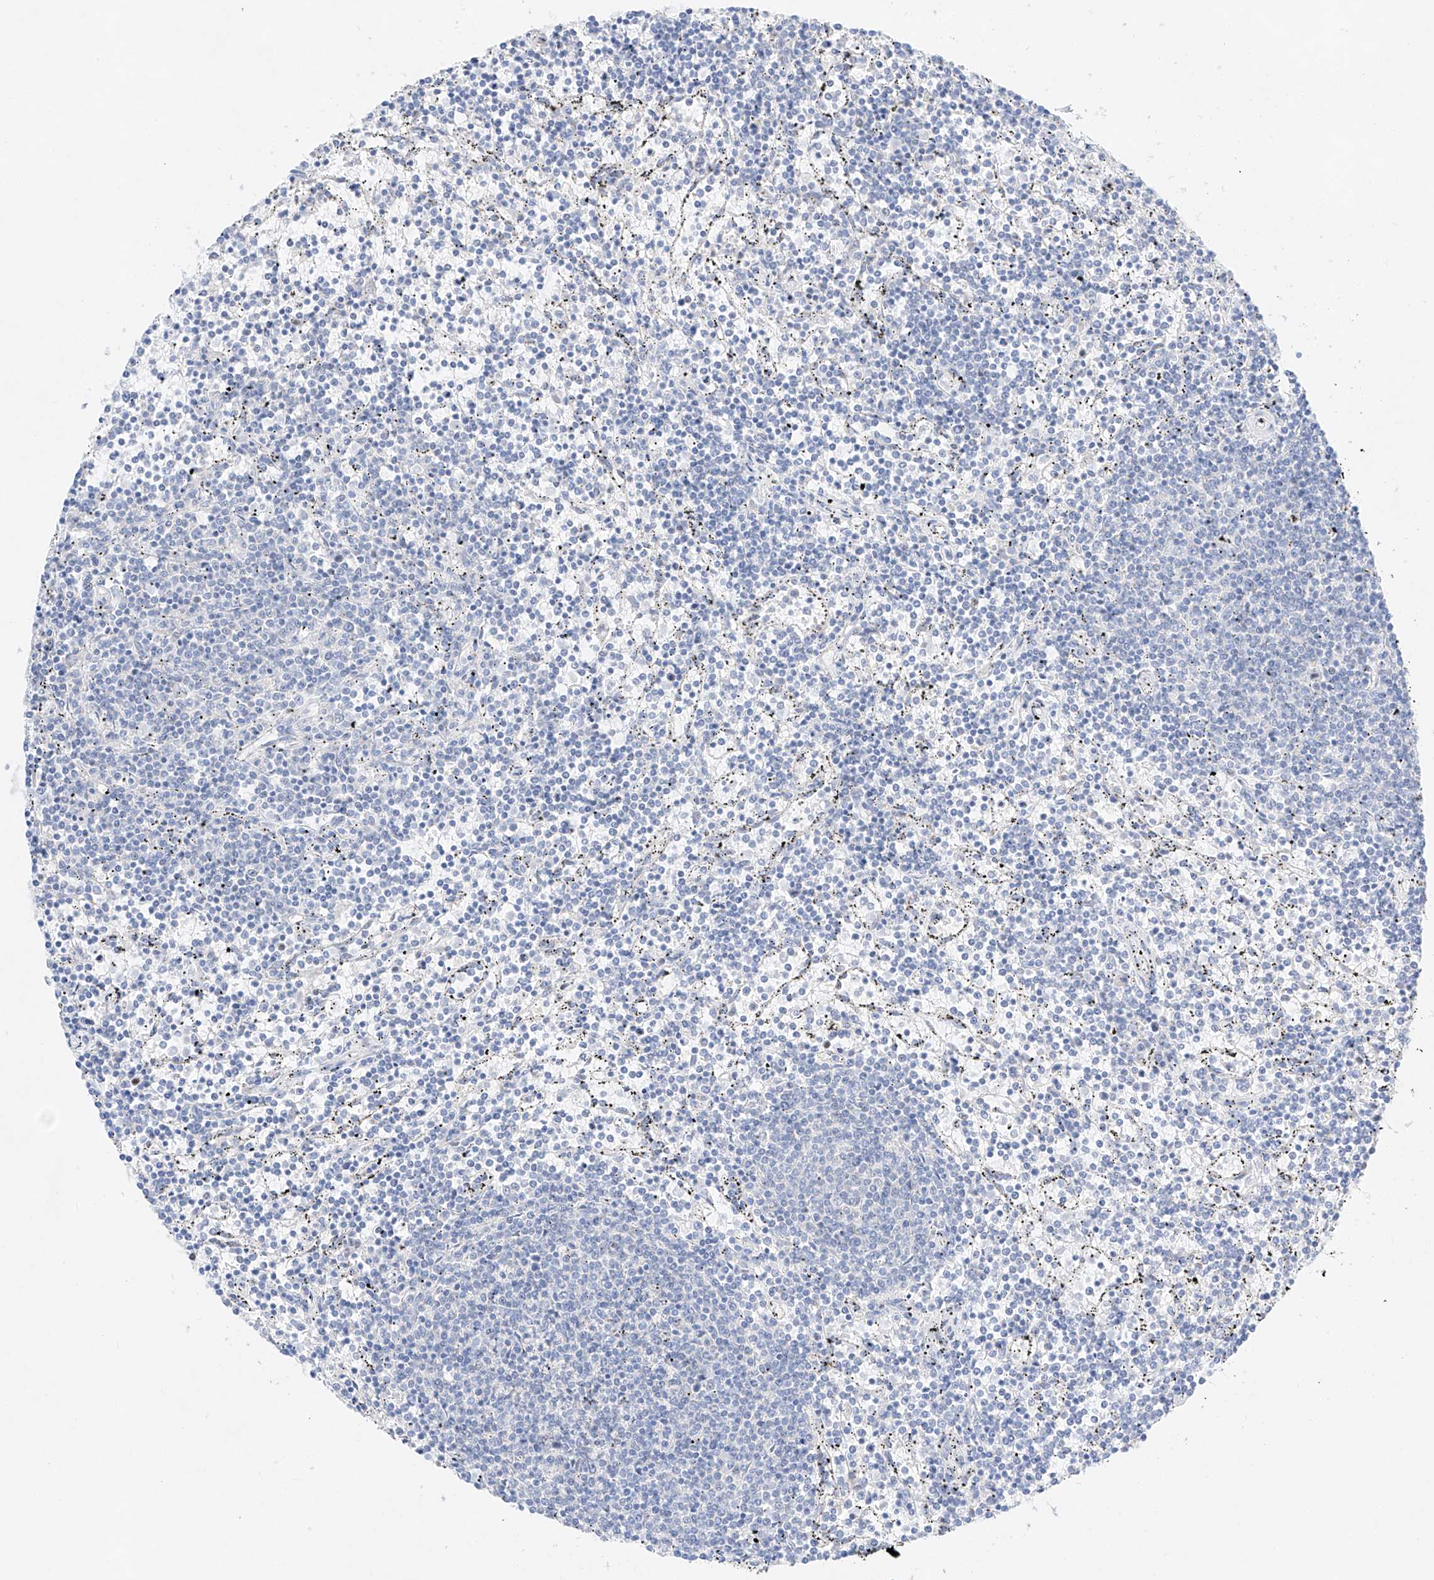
{"staining": {"intensity": "negative", "quantity": "none", "location": "none"}, "tissue": "lymphoma", "cell_type": "Tumor cells", "image_type": "cancer", "snomed": [{"axis": "morphology", "description": "Malignant lymphoma, non-Hodgkin's type, Low grade"}, {"axis": "topography", "description": "Spleen"}], "caption": "A high-resolution micrograph shows IHC staining of low-grade malignant lymphoma, non-Hodgkin's type, which exhibits no significant positivity in tumor cells.", "gene": "NT5C3B", "patient": {"sex": "female", "age": 50}}